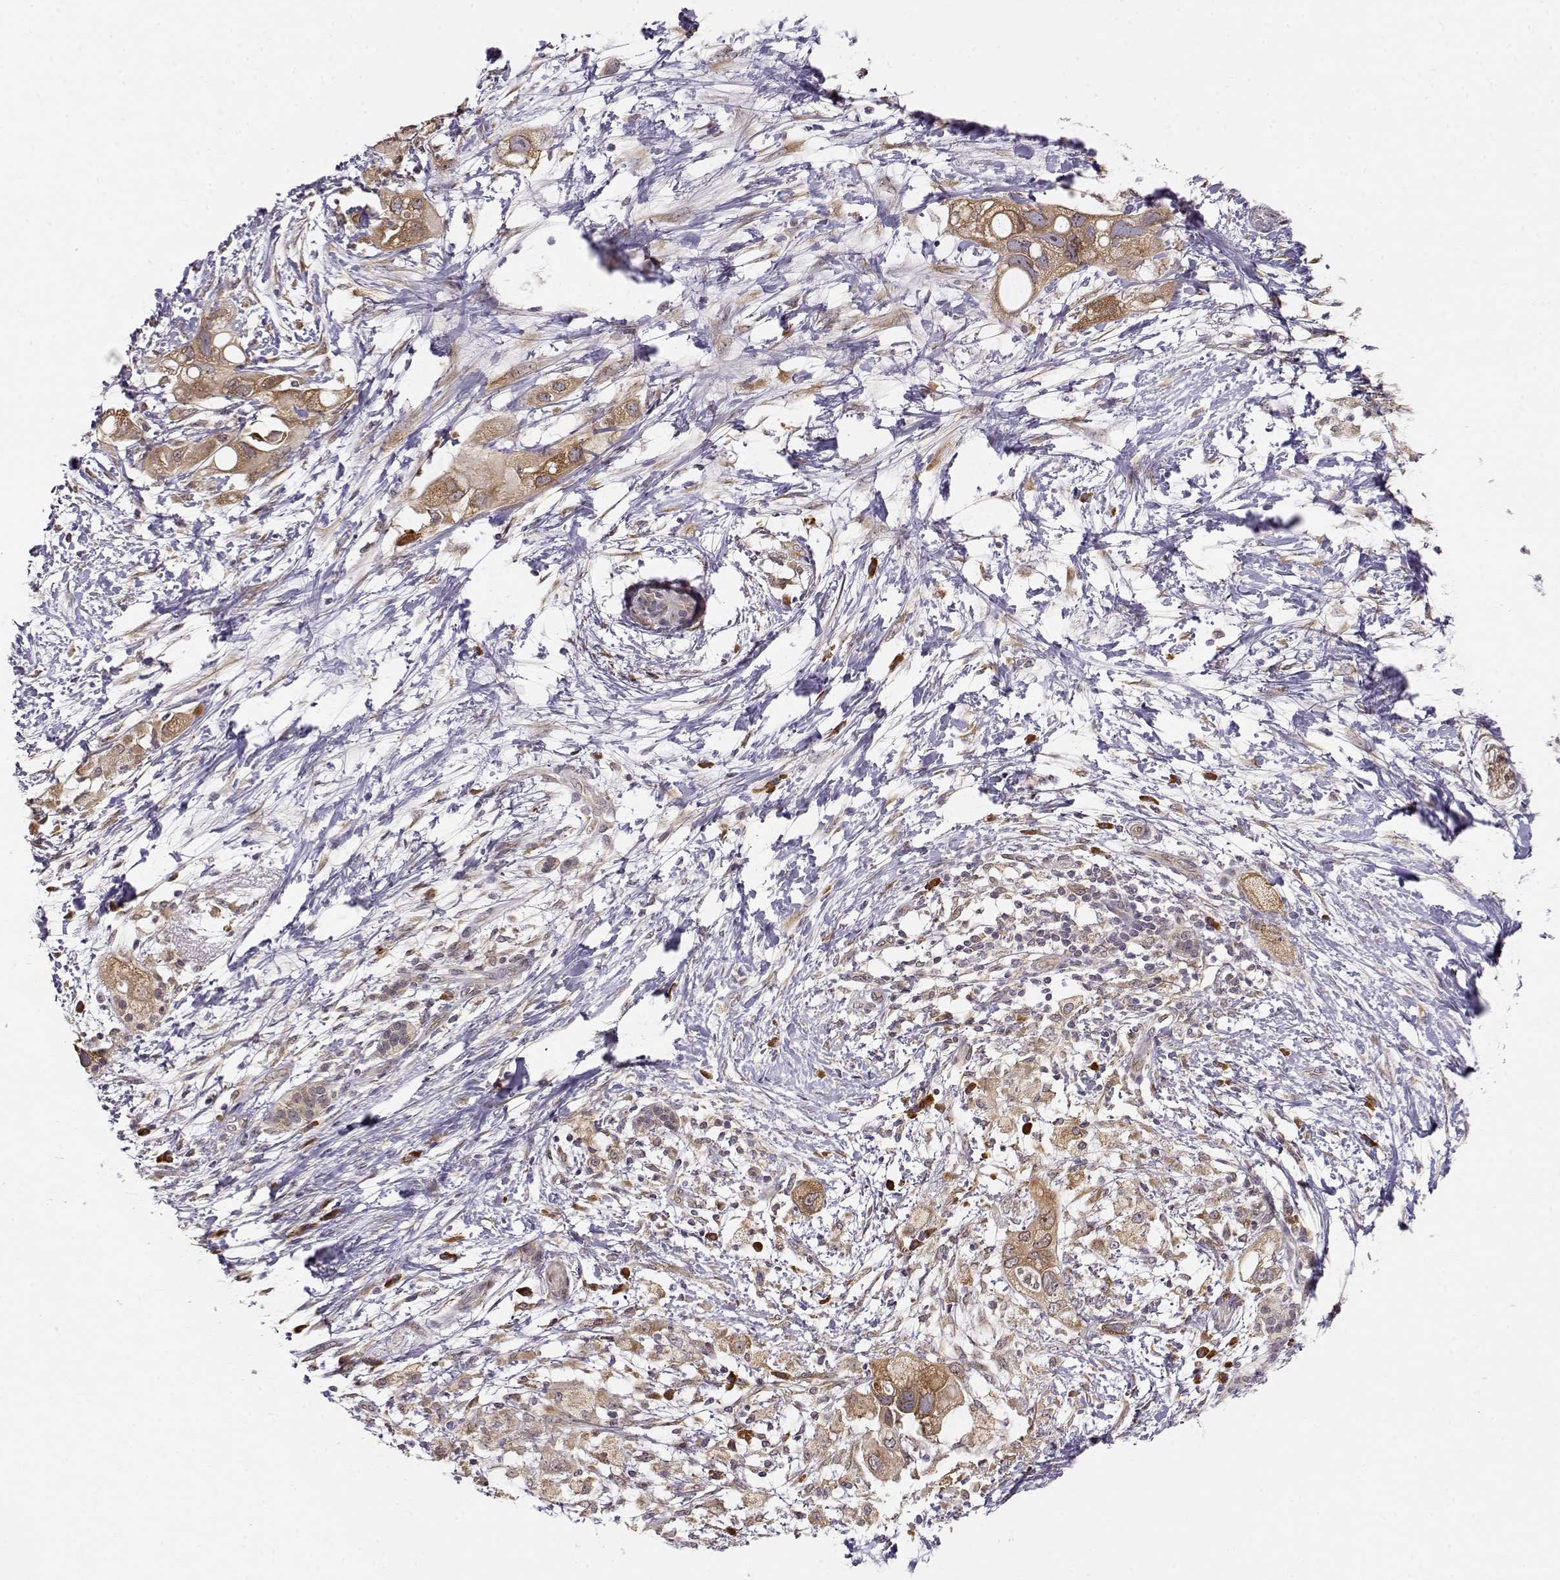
{"staining": {"intensity": "moderate", "quantity": ">75%", "location": "cytoplasmic/membranous"}, "tissue": "pancreatic cancer", "cell_type": "Tumor cells", "image_type": "cancer", "snomed": [{"axis": "morphology", "description": "Adenocarcinoma, NOS"}, {"axis": "topography", "description": "Pancreas"}], "caption": "Protein expression analysis of adenocarcinoma (pancreatic) reveals moderate cytoplasmic/membranous staining in about >75% of tumor cells.", "gene": "ERGIC2", "patient": {"sex": "female", "age": 72}}